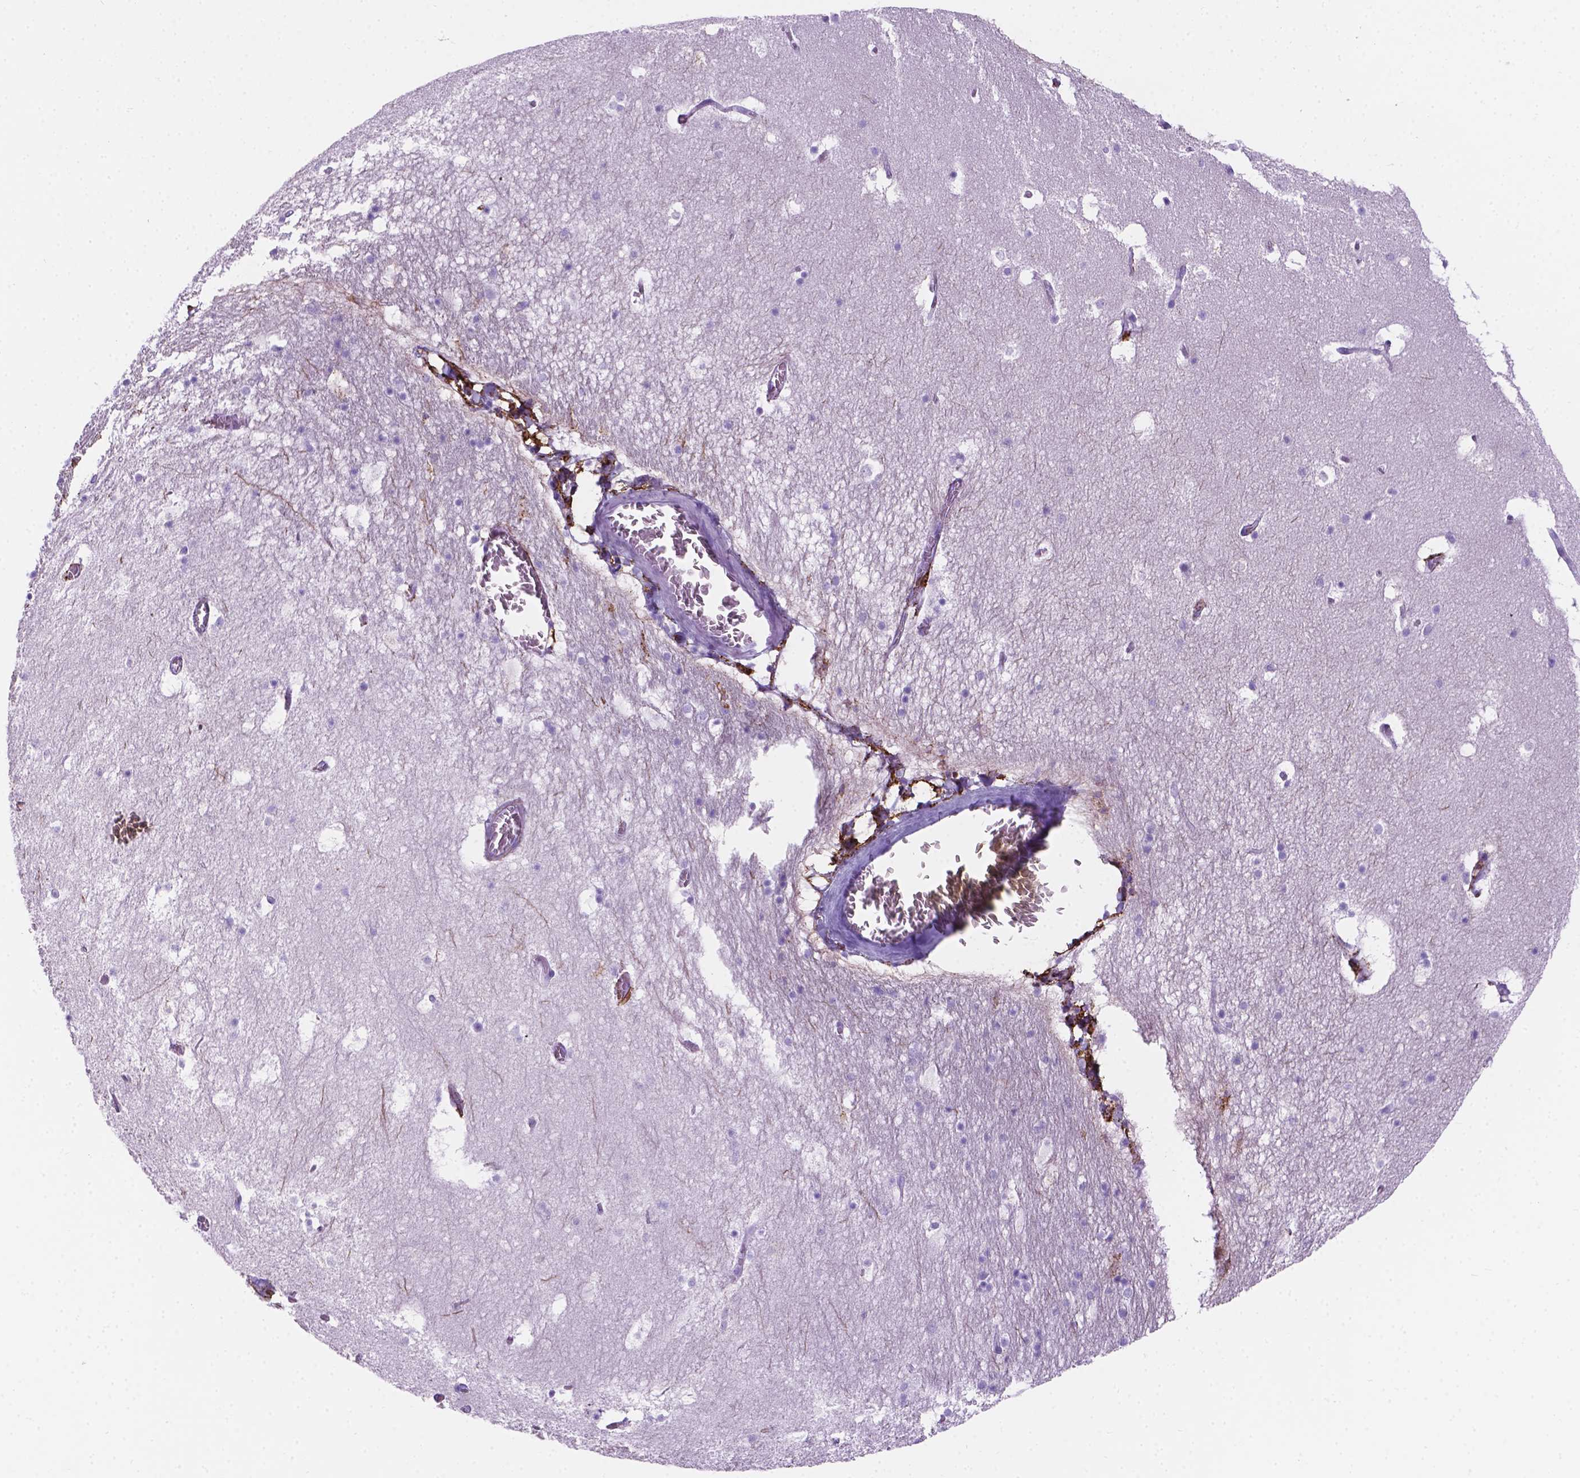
{"staining": {"intensity": "negative", "quantity": "none", "location": "none"}, "tissue": "hippocampus", "cell_type": "Glial cells", "image_type": "normal", "snomed": [{"axis": "morphology", "description": "Normal tissue, NOS"}, {"axis": "topography", "description": "Hippocampus"}], "caption": "Immunohistochemistry (IHC) of unremarkable hippocampus reveals no expression in glial cells. (DAB immunohistochemistry with hematoxylin counter stain).", "gene": "MACF1", "patient": {"sex": "male", "age": 45}}